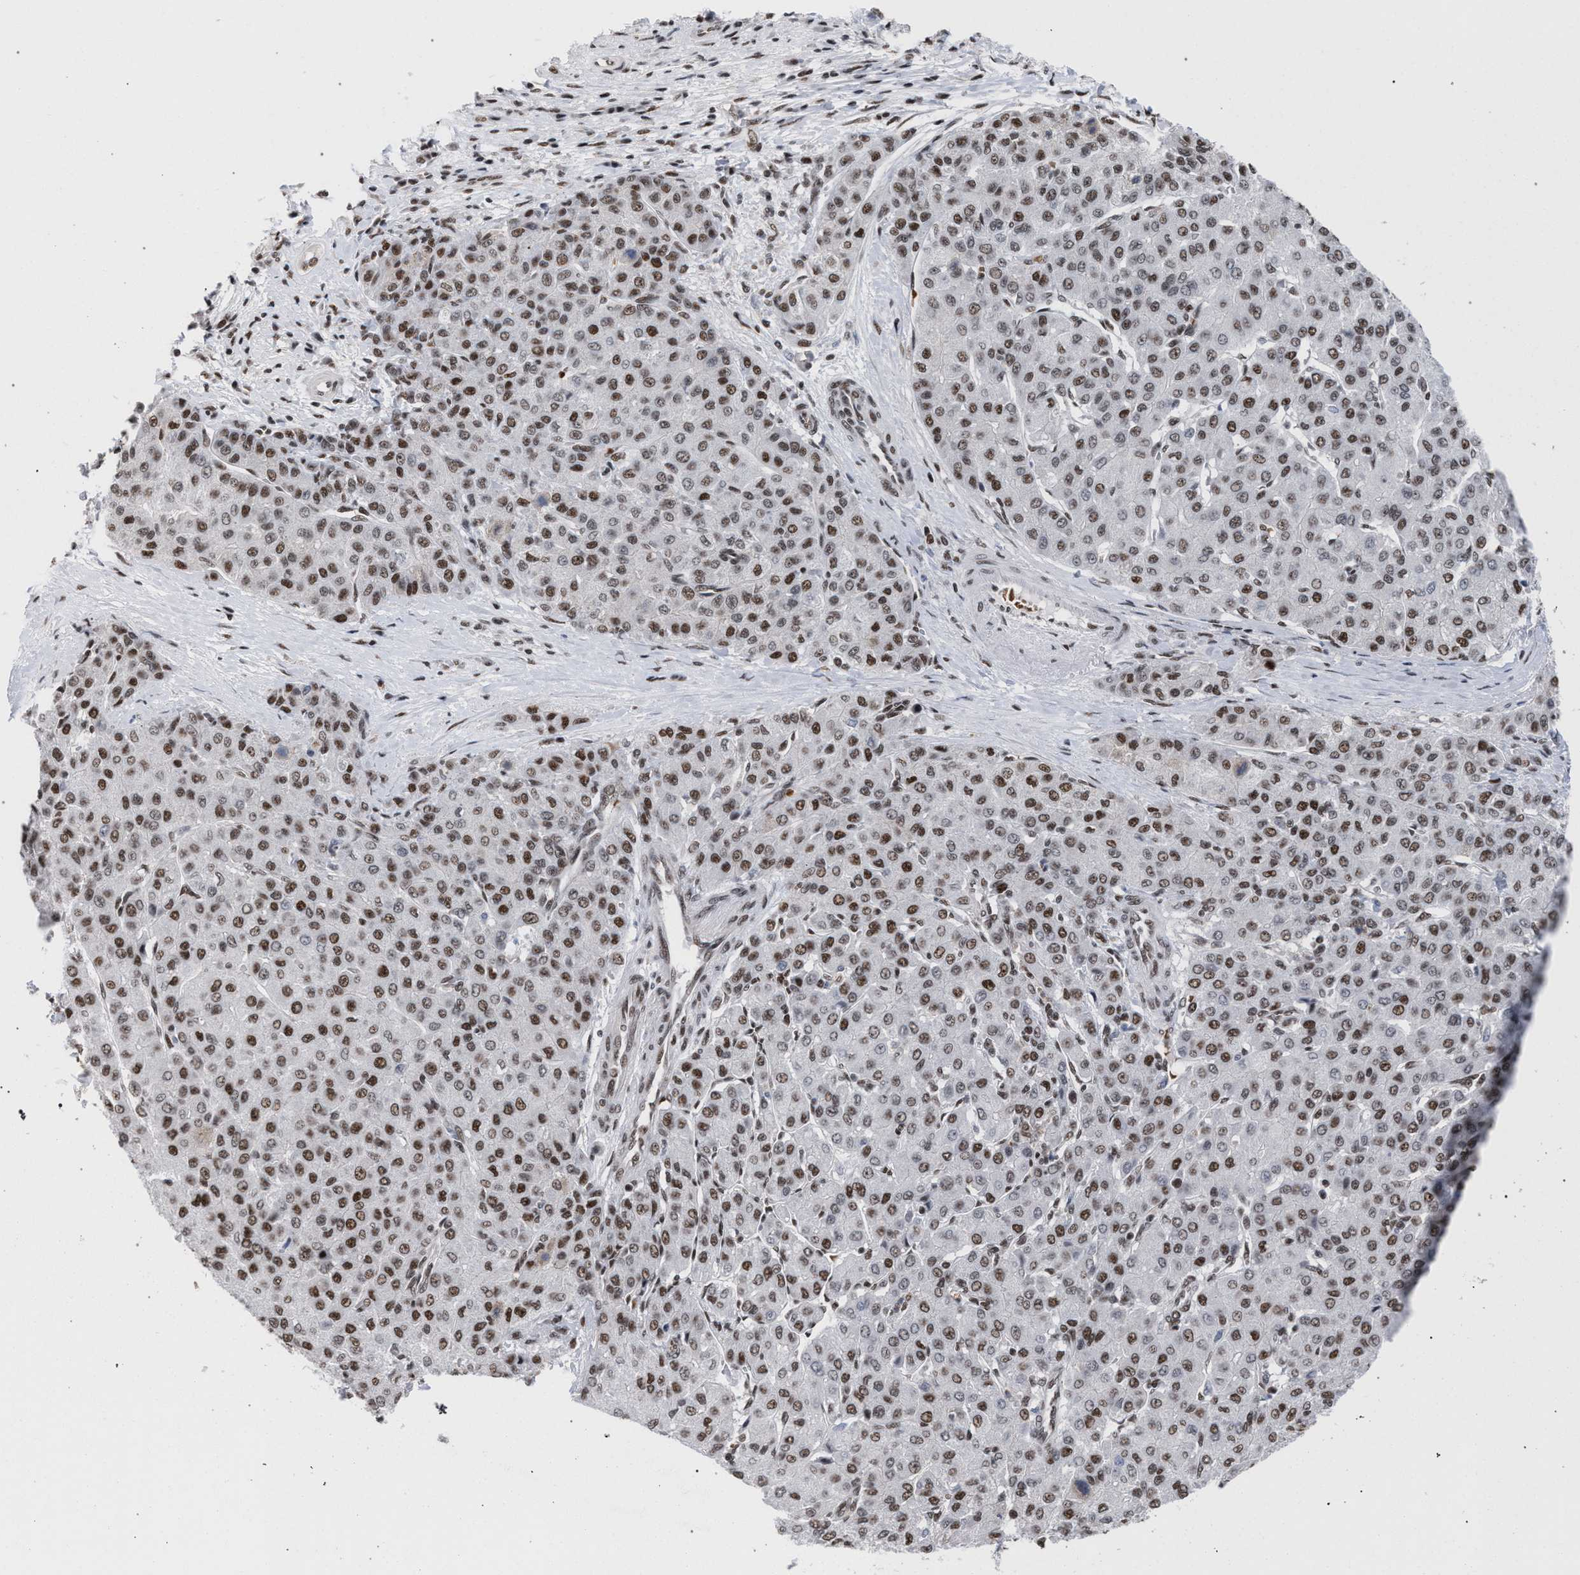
{"staining": {"intensity": "moderate", "quantity": ">75%", "location": "nuclear"}, "tissue": "liver cancer", "cell_type": "Tumor cells", "image_type": "cancer", "snomed": [{"axis": "morphology", "description": "Carcinoma, Hepatocellular, NOS"}, {"axis": "topography", "description": "Liver"}], "caption": "A high-resolution histopathology image shows immunohistochemistry staining of liver cancer, which displays moderate nuclear expression in about >75% of tumor cells.", "gene": "SCAF4", "patient": {"sex": "male", "age": 65}}